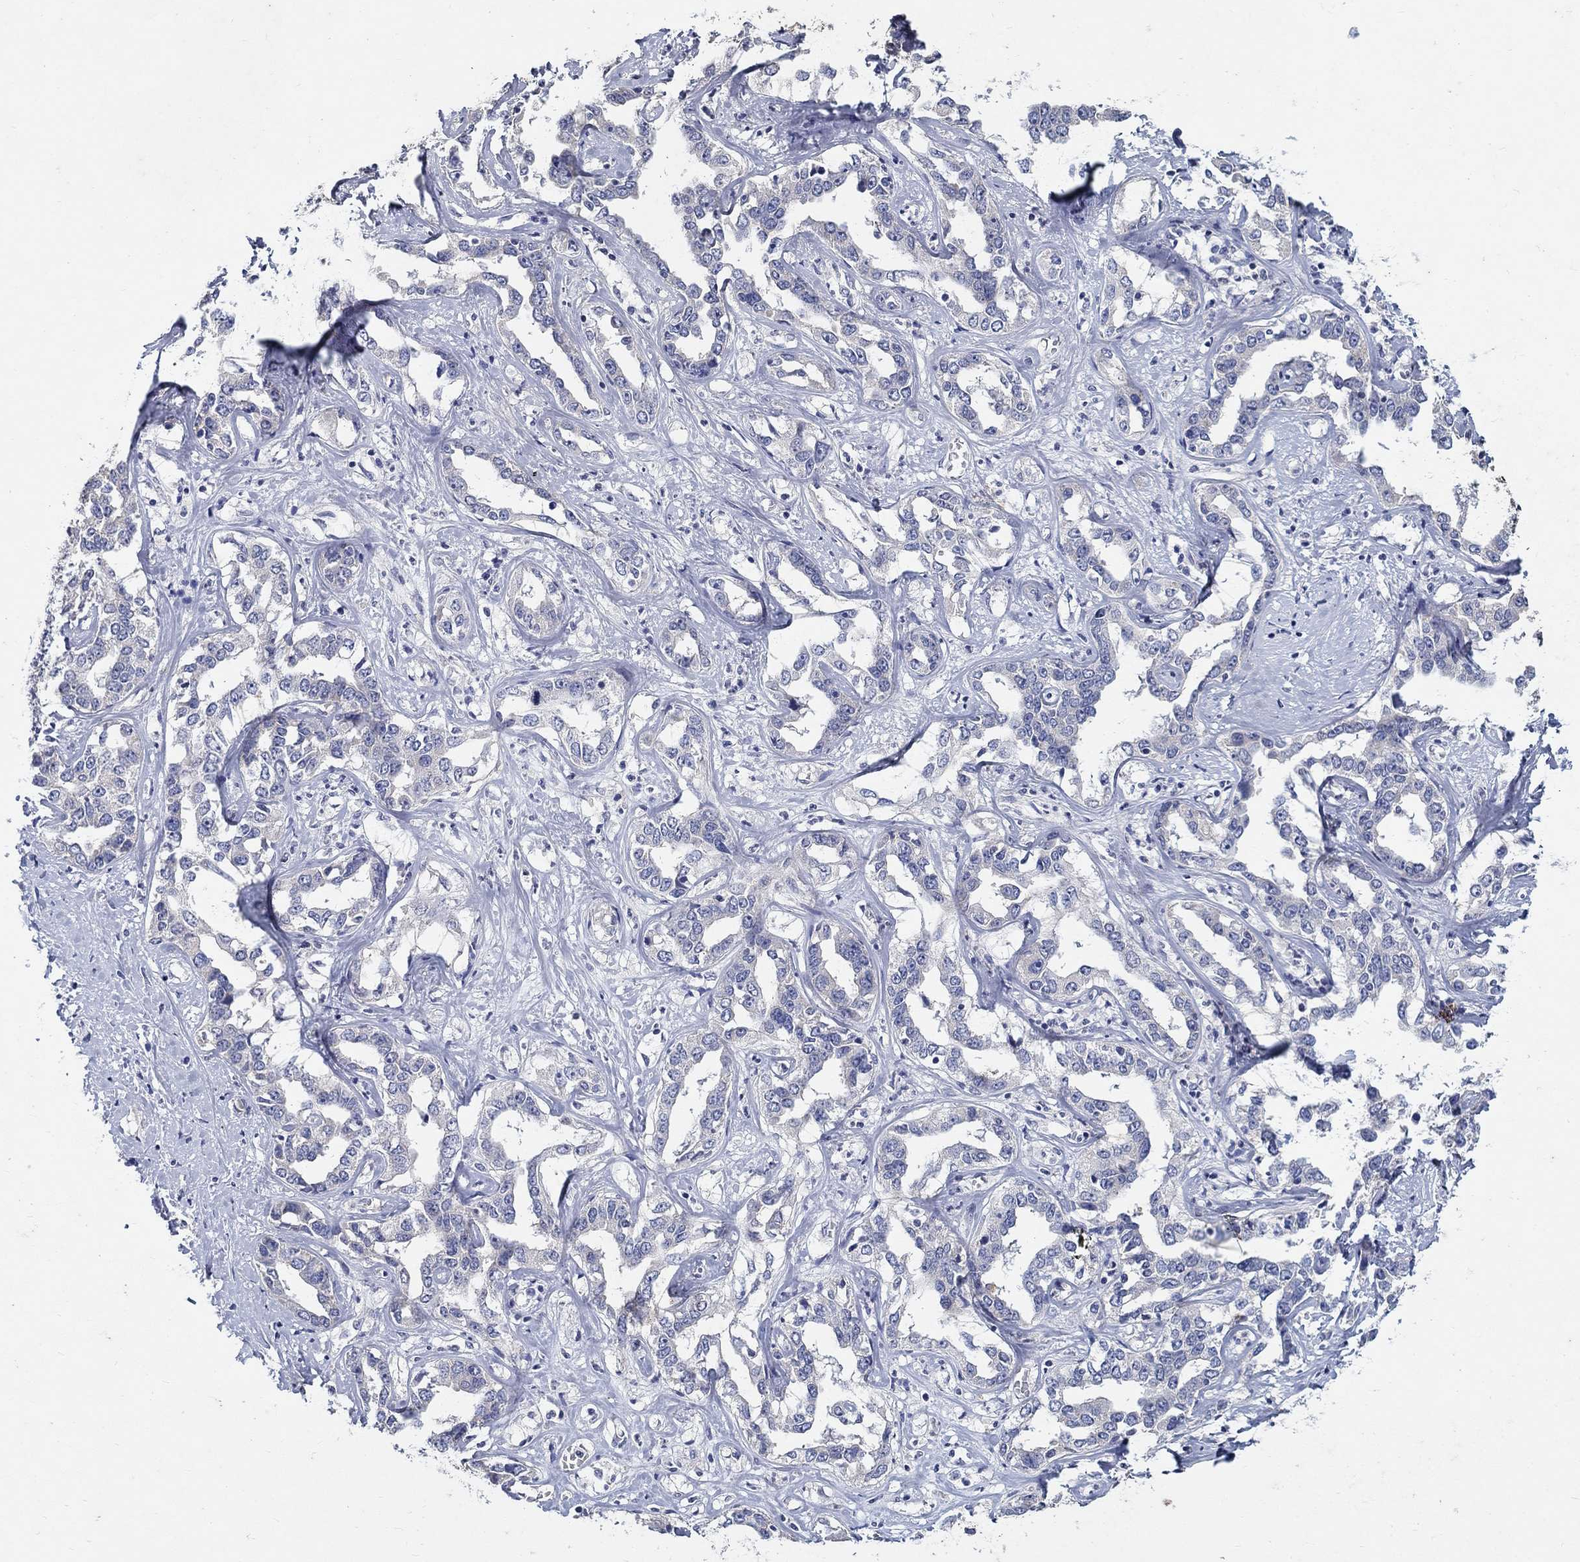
{"staining": {"intensity": "negative", "quantity": "none", "location": "none"}, "tissue": "liver cancer", "cell_type": "Tumor cells", "image_type": "cancer", "snomed": [{"axis": "morphology", "description": "Cholangiocarcinoma"}, {"axis": "topography", "description": "Liver"}], "caption": "Micrograph shows no significant protein expression in tumor cells of cholangiocarcinoma (liver).", "gene": "PROZ", "patient": {"sex": "male", "age": 59}}